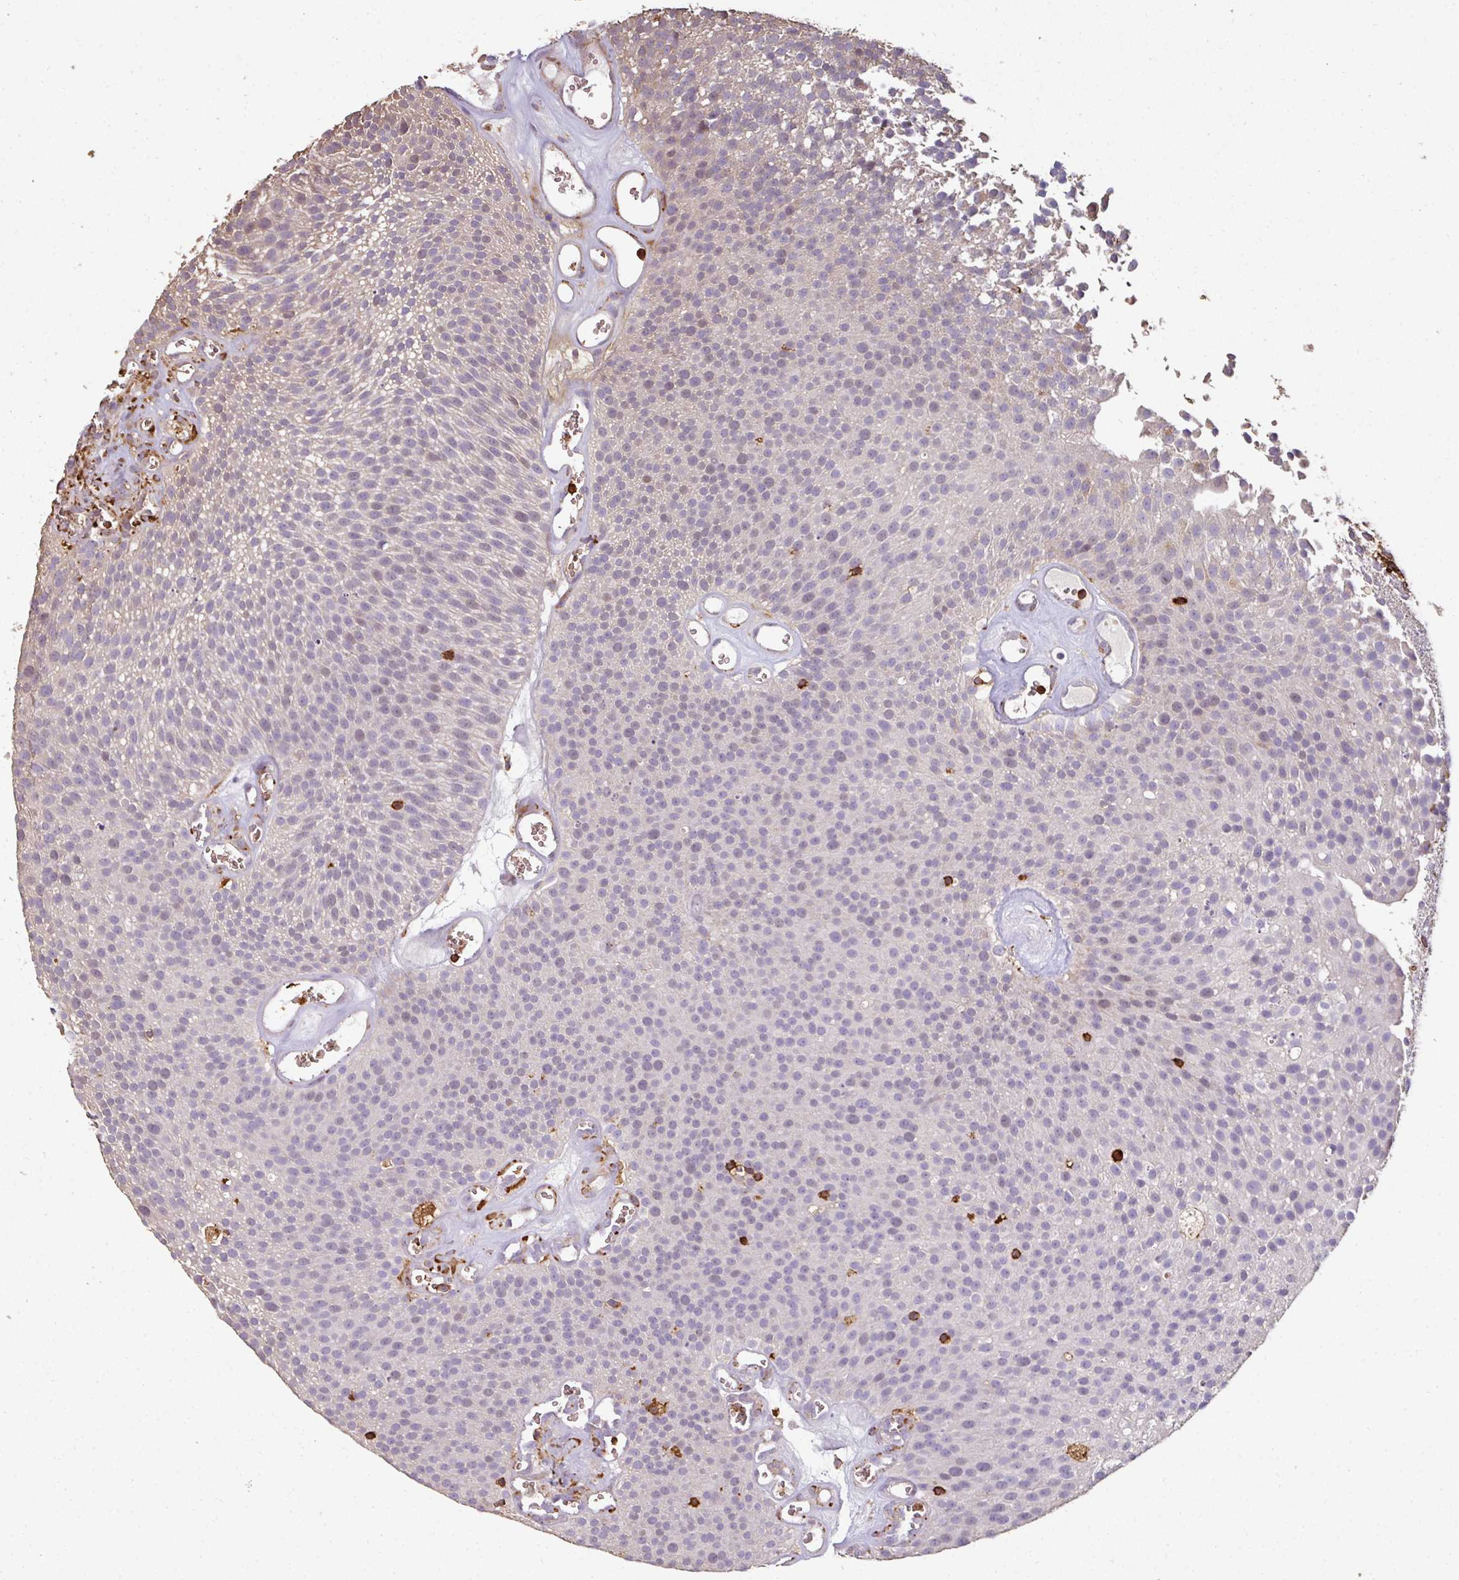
{"staining": {"intensity": "negative", "quantity": "none", "location": "none"}, "tissue": "urothelial cancer", "cell_type": "Tumor cells", "image_type": "cancer", "snomed": [{"axis": "morphology", "description": "Urothelial carcinoma, Low grade"}, {"axis": "topography", "description": "Urinary bladder"}], "caption": "DAB immunohistochemical staining of urothelial cancer exhibits no significant positivity in tumor cells.", "gene": "OLFML2B", "patient": {"sex": "female", "age": 79}}